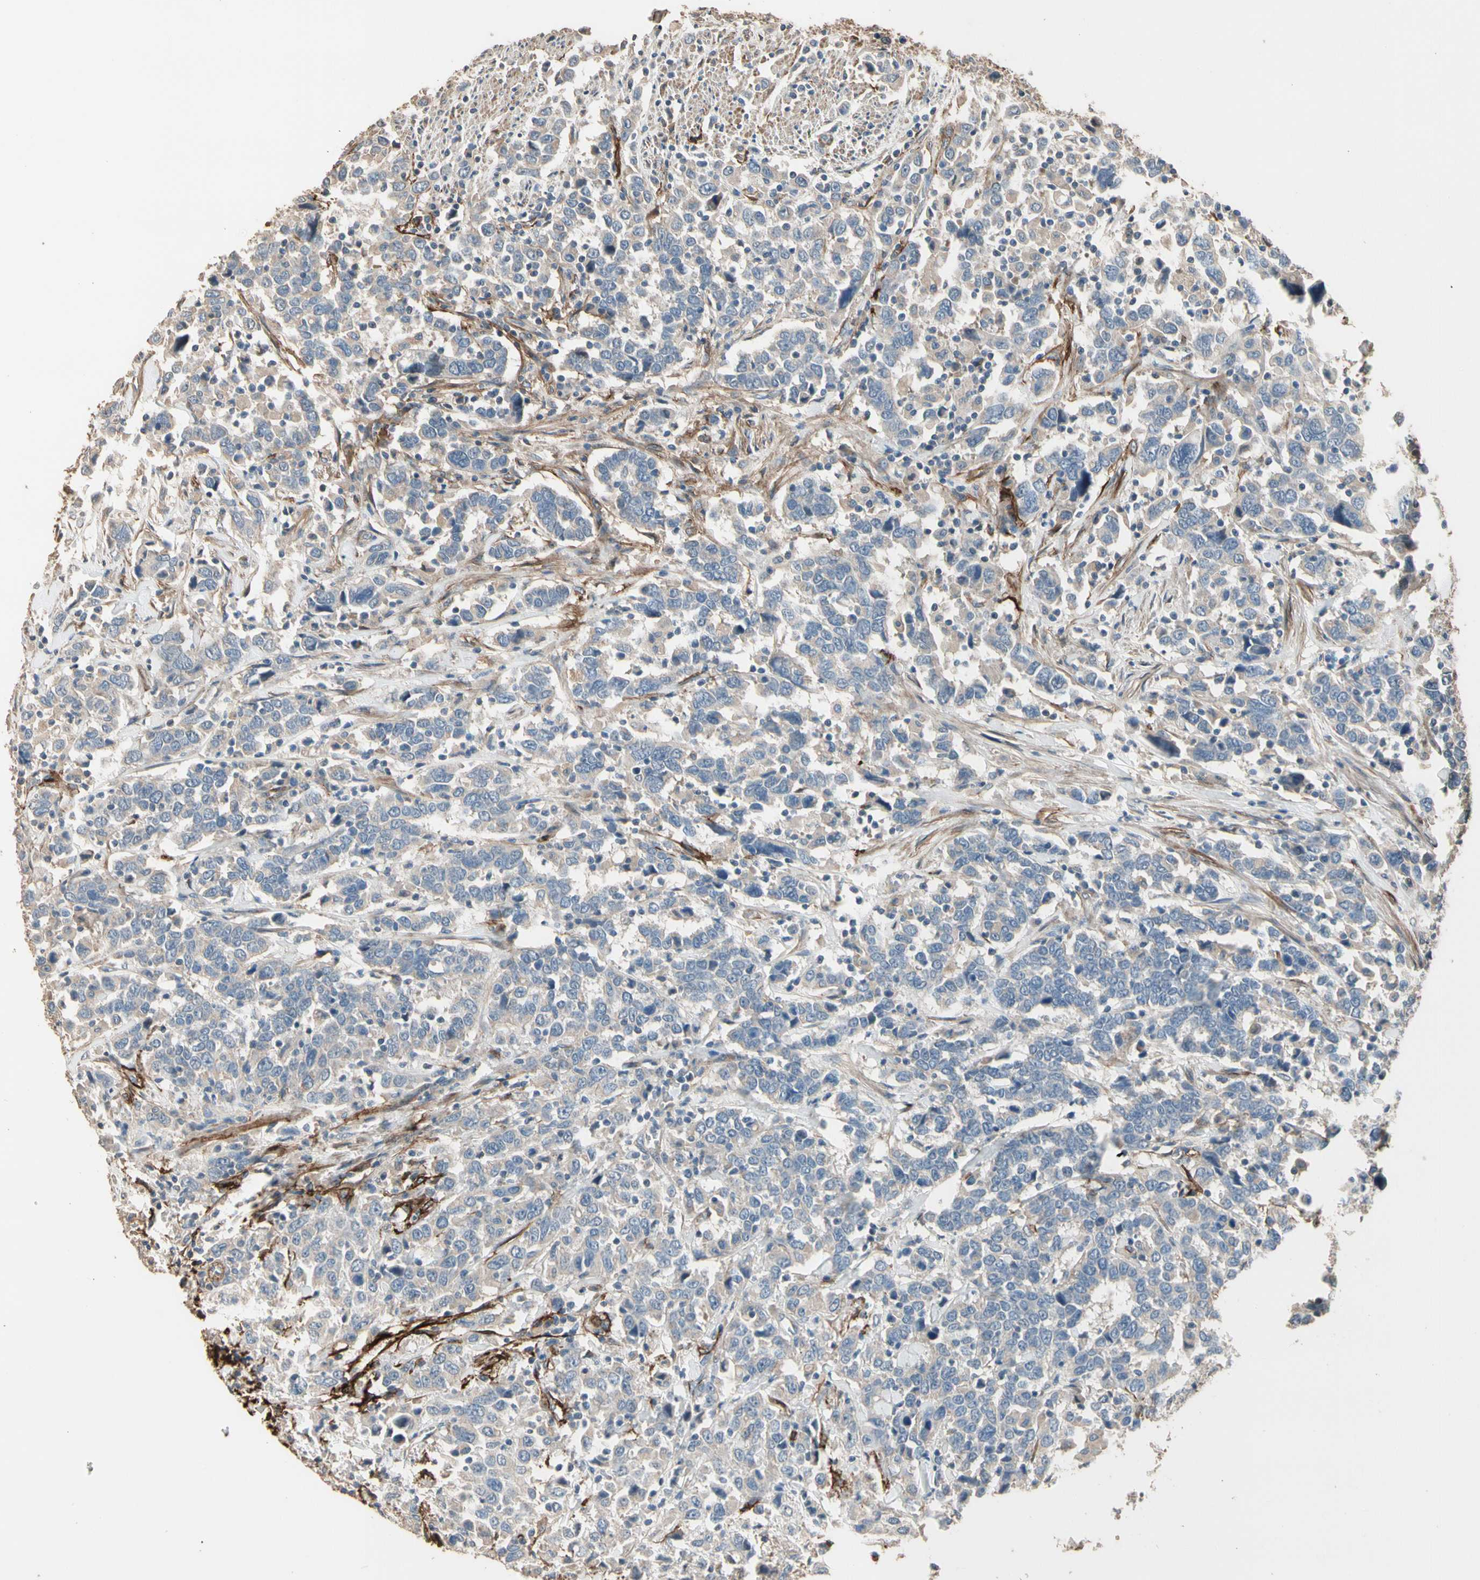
{"staining": {"intensity": "weak", "quantity": ">75%", "location": "cytoplasmic/membranous"}, "tissue": "urothelial cancer", "cell_type": "Tumor cells", "image_type": "cancer", "snomed": [{"axis": "morphology", "description": "Urothelial carcinoma, High grade"}, {"axis": "topography", "description": "Urinary bladder"}], "caption": "Human urothelial cancer stained with a brown dye exhibits weak cytoplasmic/membranous positive positivity in about >75% of tumor cells.", "gene": "SUSD2", "patient": {"sex": "male", "age": 61}}